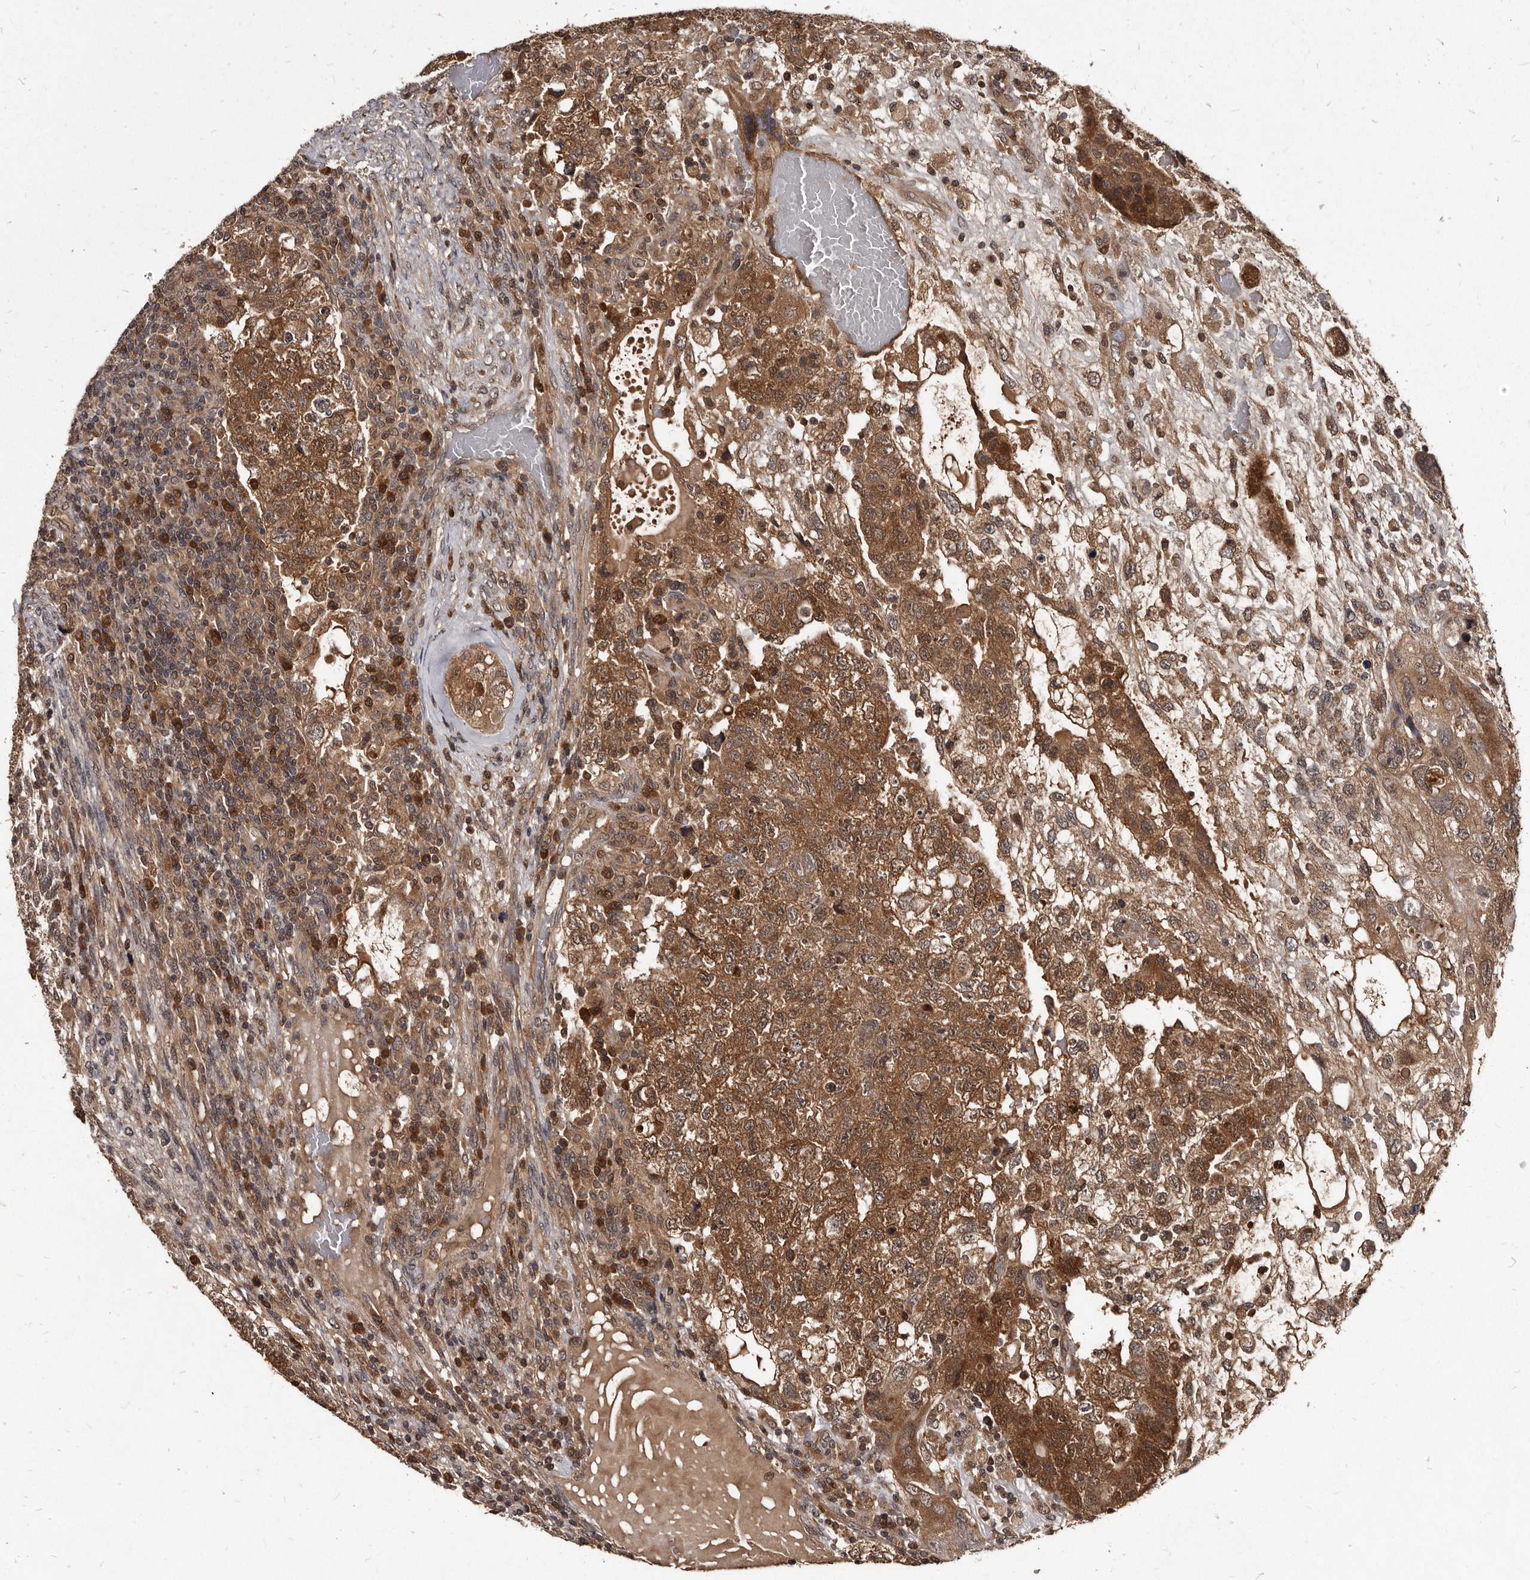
{"staining": {"intensity": "moderate", "quantity": ">75%", "location": "cytoplasmic/membranous"}, "tissue": "testis cancer", "cell_type": "Tumor cells", "image_type": "cancer", "snomed": [{"axis": "morphology", "description": "Carcinoma, Embryonal, NOS"}, {"axis": "topography", "description": "Testis"}], "caption": "Immunohistochemistry (IHC) staining of testis cancer (embryonal carcinoma), which displays medium levels of moderate cytoplasmic/membranous positivity in approximately >75% of tumor cells indicating moderate cytoplasmic/membranous protein expression. The staining was performed using DAB (3,3'-diaminobenzidine) (brown) for protein detection and nuclei were counterstained in hematoxylin (blue).", "gene": "PMVK", "patient": {"sex": "male", "age": 36}}